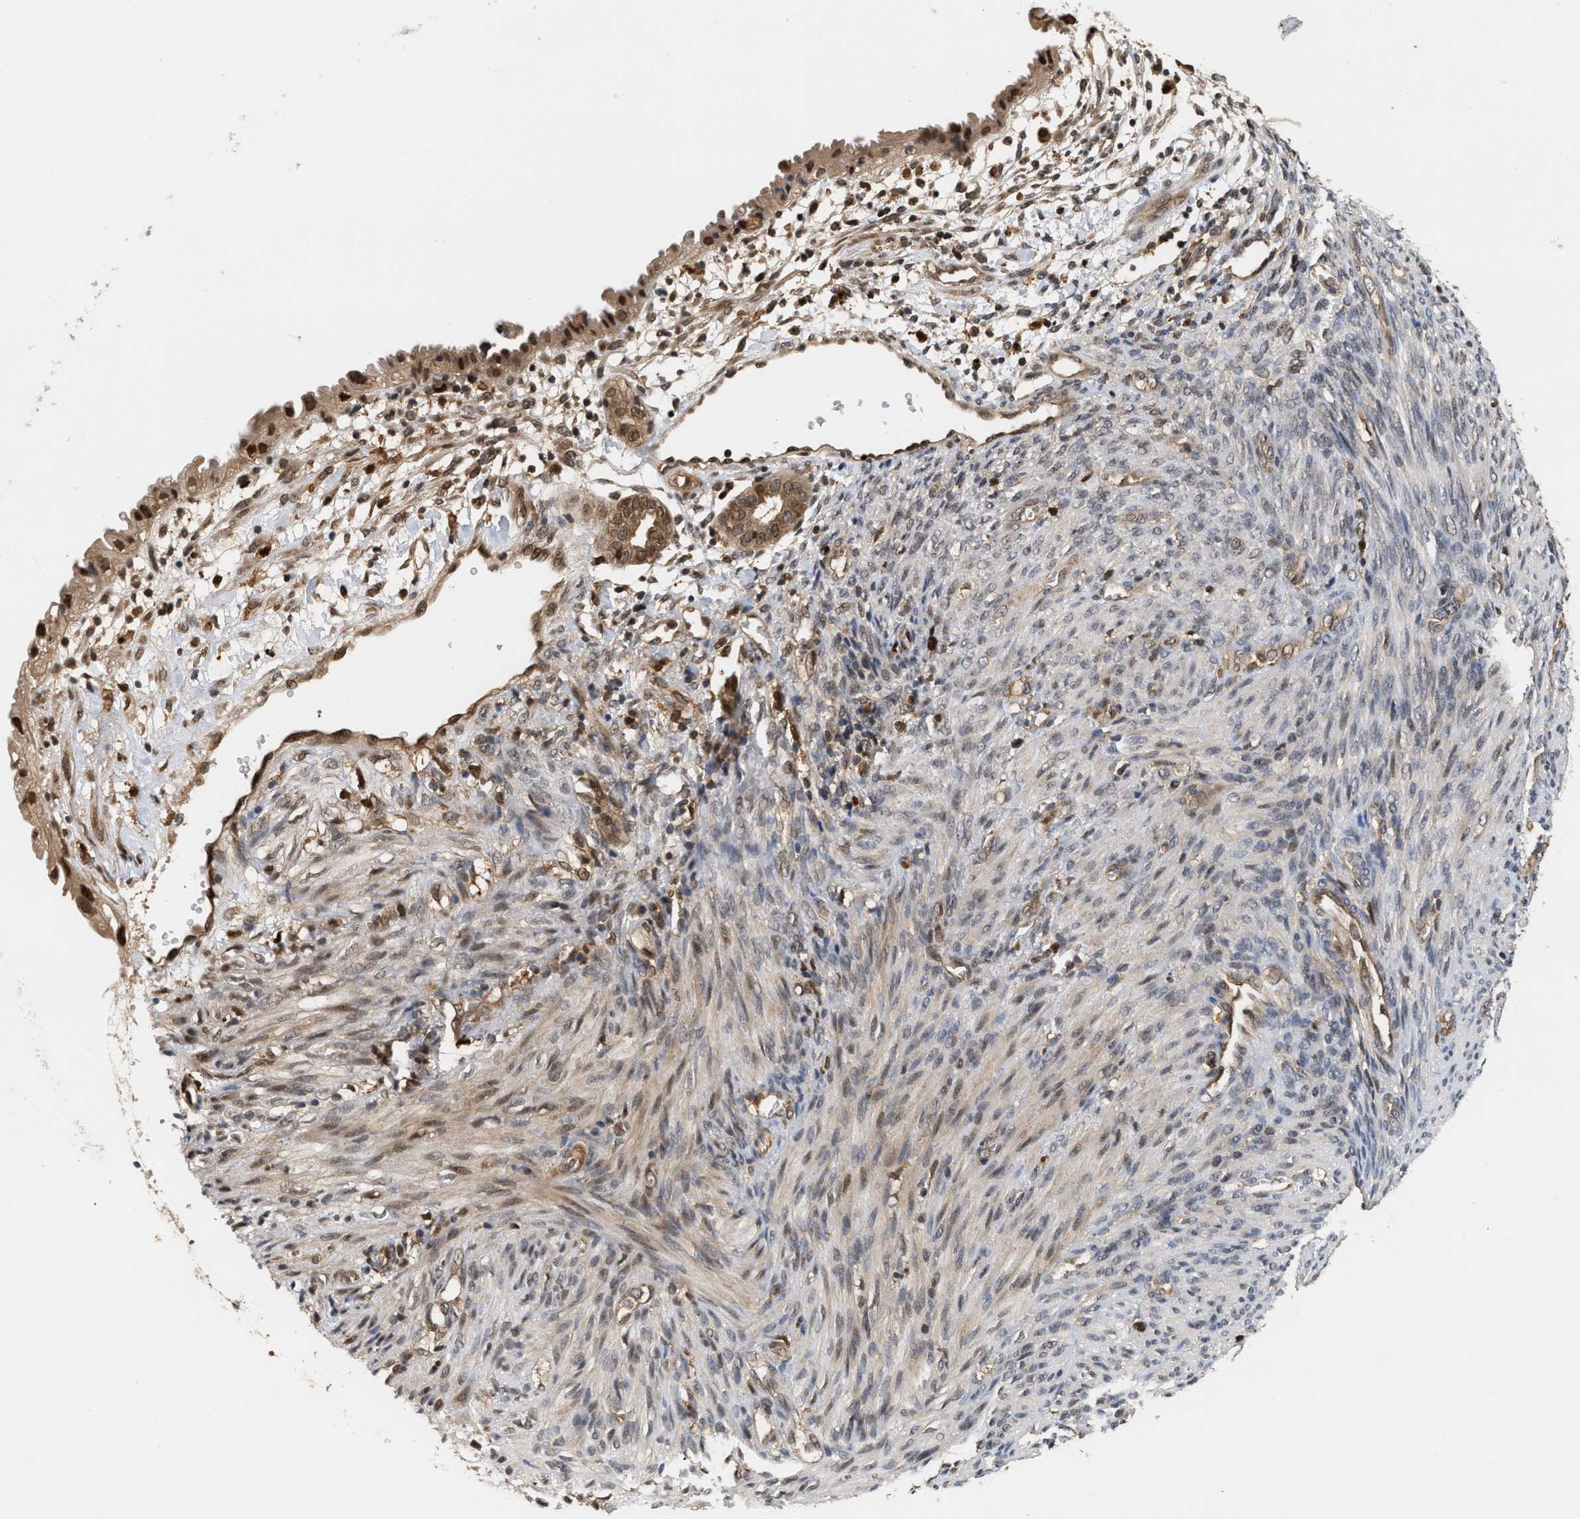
{"staining": {"intensity": "moderate", "quantity": ">75%", "location": "cytoplasmic/membranous,nuclear"}, "tissue": "cervical cancer", "cell_type": "Tumor cells", "image_type": "cancer", "snomed": [{"axis": "morphology", "description": "Normal tissue, NOS"}, {"axis": "morphology", "description": "Adenocarcinoma, NOS"}, {"axis": "topography", "description": "Cervix"}, {"axis": "topography", "description": "Endometrium"}], "caption": "Cervical cancer (adenocarcinoma) stained with DAB (3,3'-diaminobenzidine) immunohistochemistry displays medium levels of moderate cytoplasmic/membranous and nuclear expression in about >75% of tumor cells. The staining was performed using DAB, with brown indicating positive protein expression. Nuclei are stained blue with hematoxylin.", "gene": "ABHD5", "patient": {"sex": "female", "age": 86}}